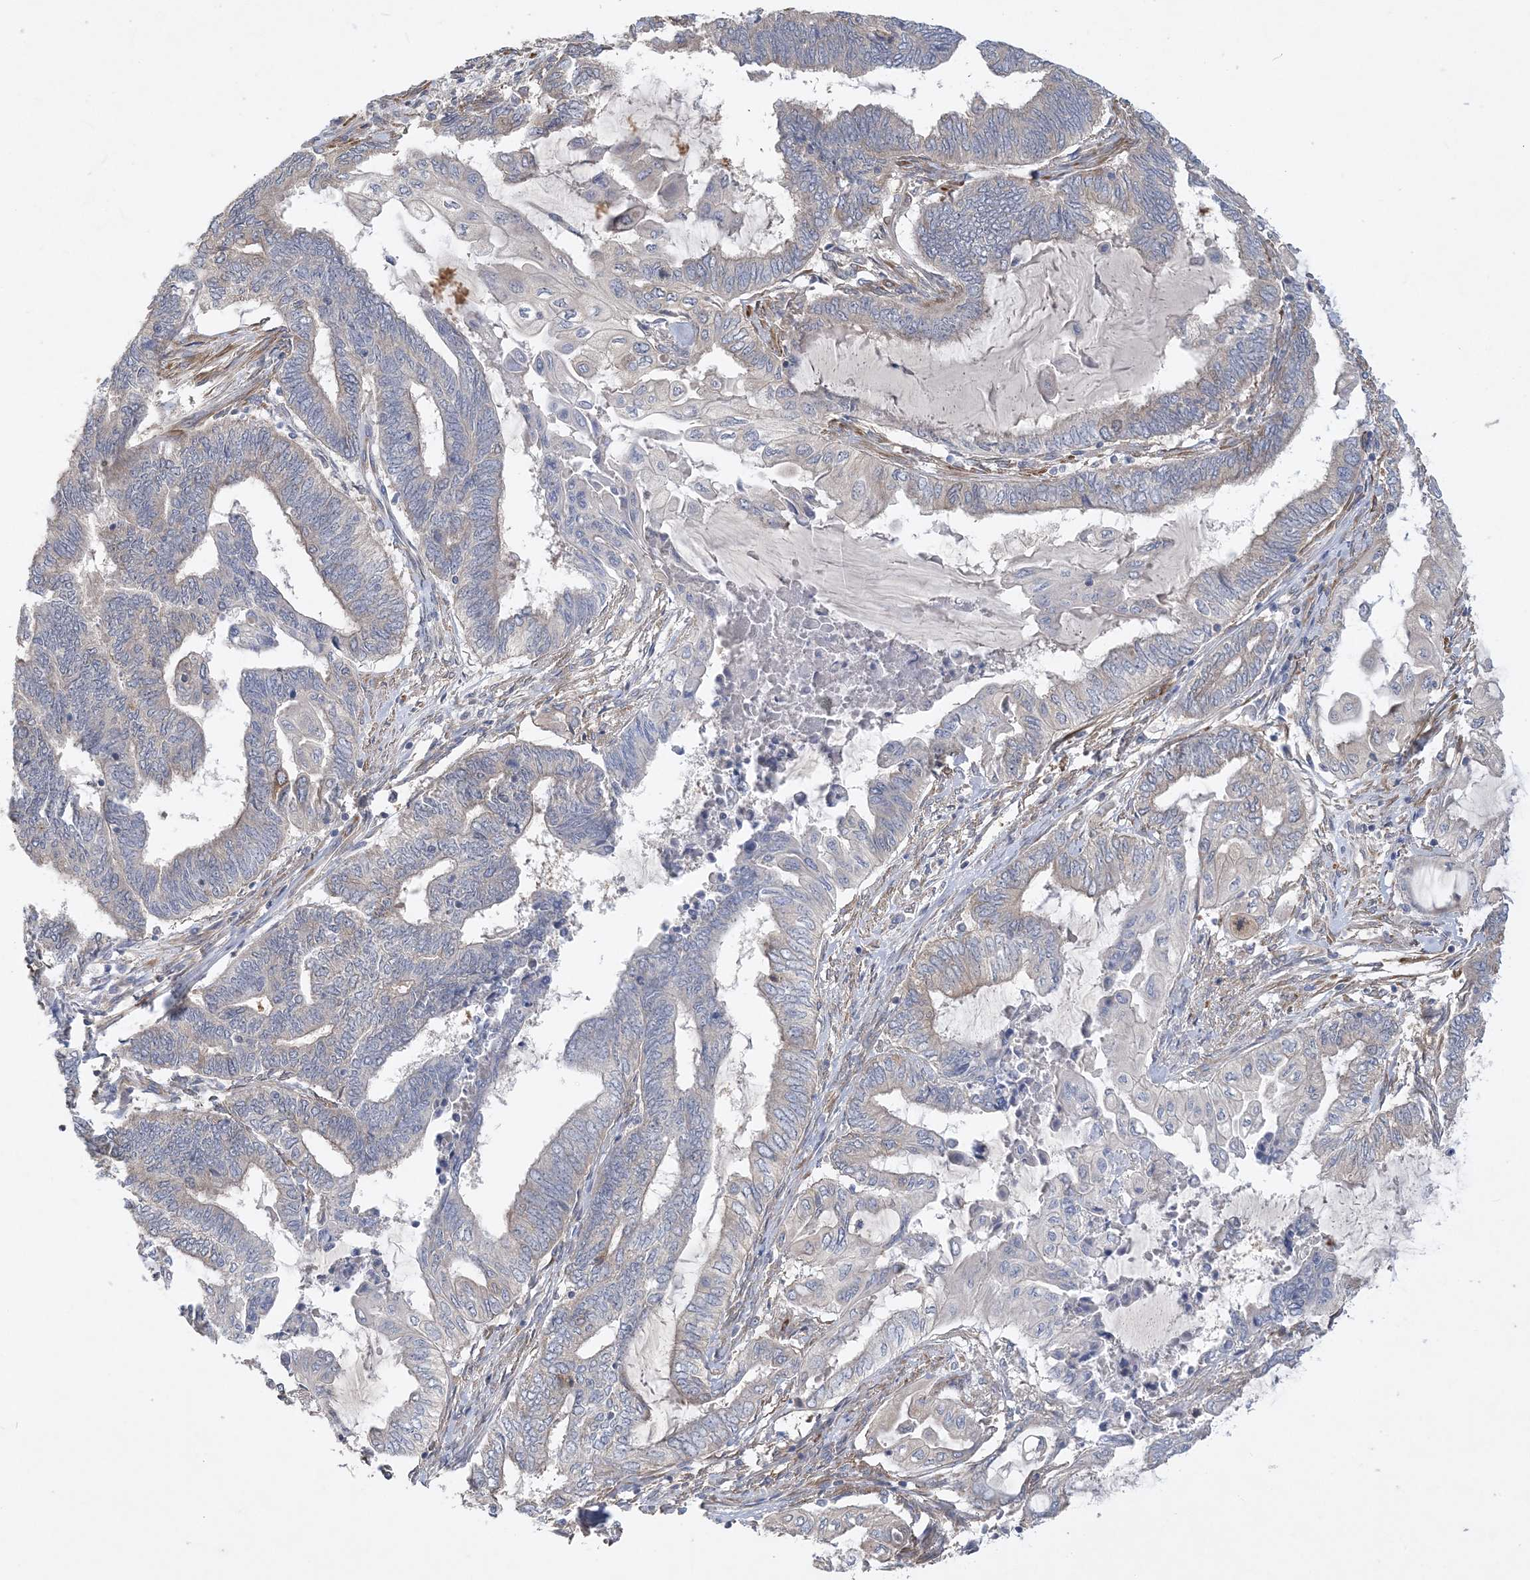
{"staining": {"intensity": "weak", "quantity": "<25%", "location": "cytoplasmic/membranous"}, "tissue": "endometrial cancer", "cell_type": "Tumor cells", "image_type": "cancer", "snomed": [{"axis": "morphology", "description": "Adenocarcinoma, NOS"}, {"axis": "topography", "description": "Uterus"}, {"axis": "topography", "description": "Endometrium"}], "caption": "An immunohistochemistry (IHC) histopathology image of endometrial adenocarcinoma is shown. There is no staining in tumor cells of endometrial adenocarcinoma.", "gene": "MAP4K5", "patient": {"sex": "female", "age": 70}}